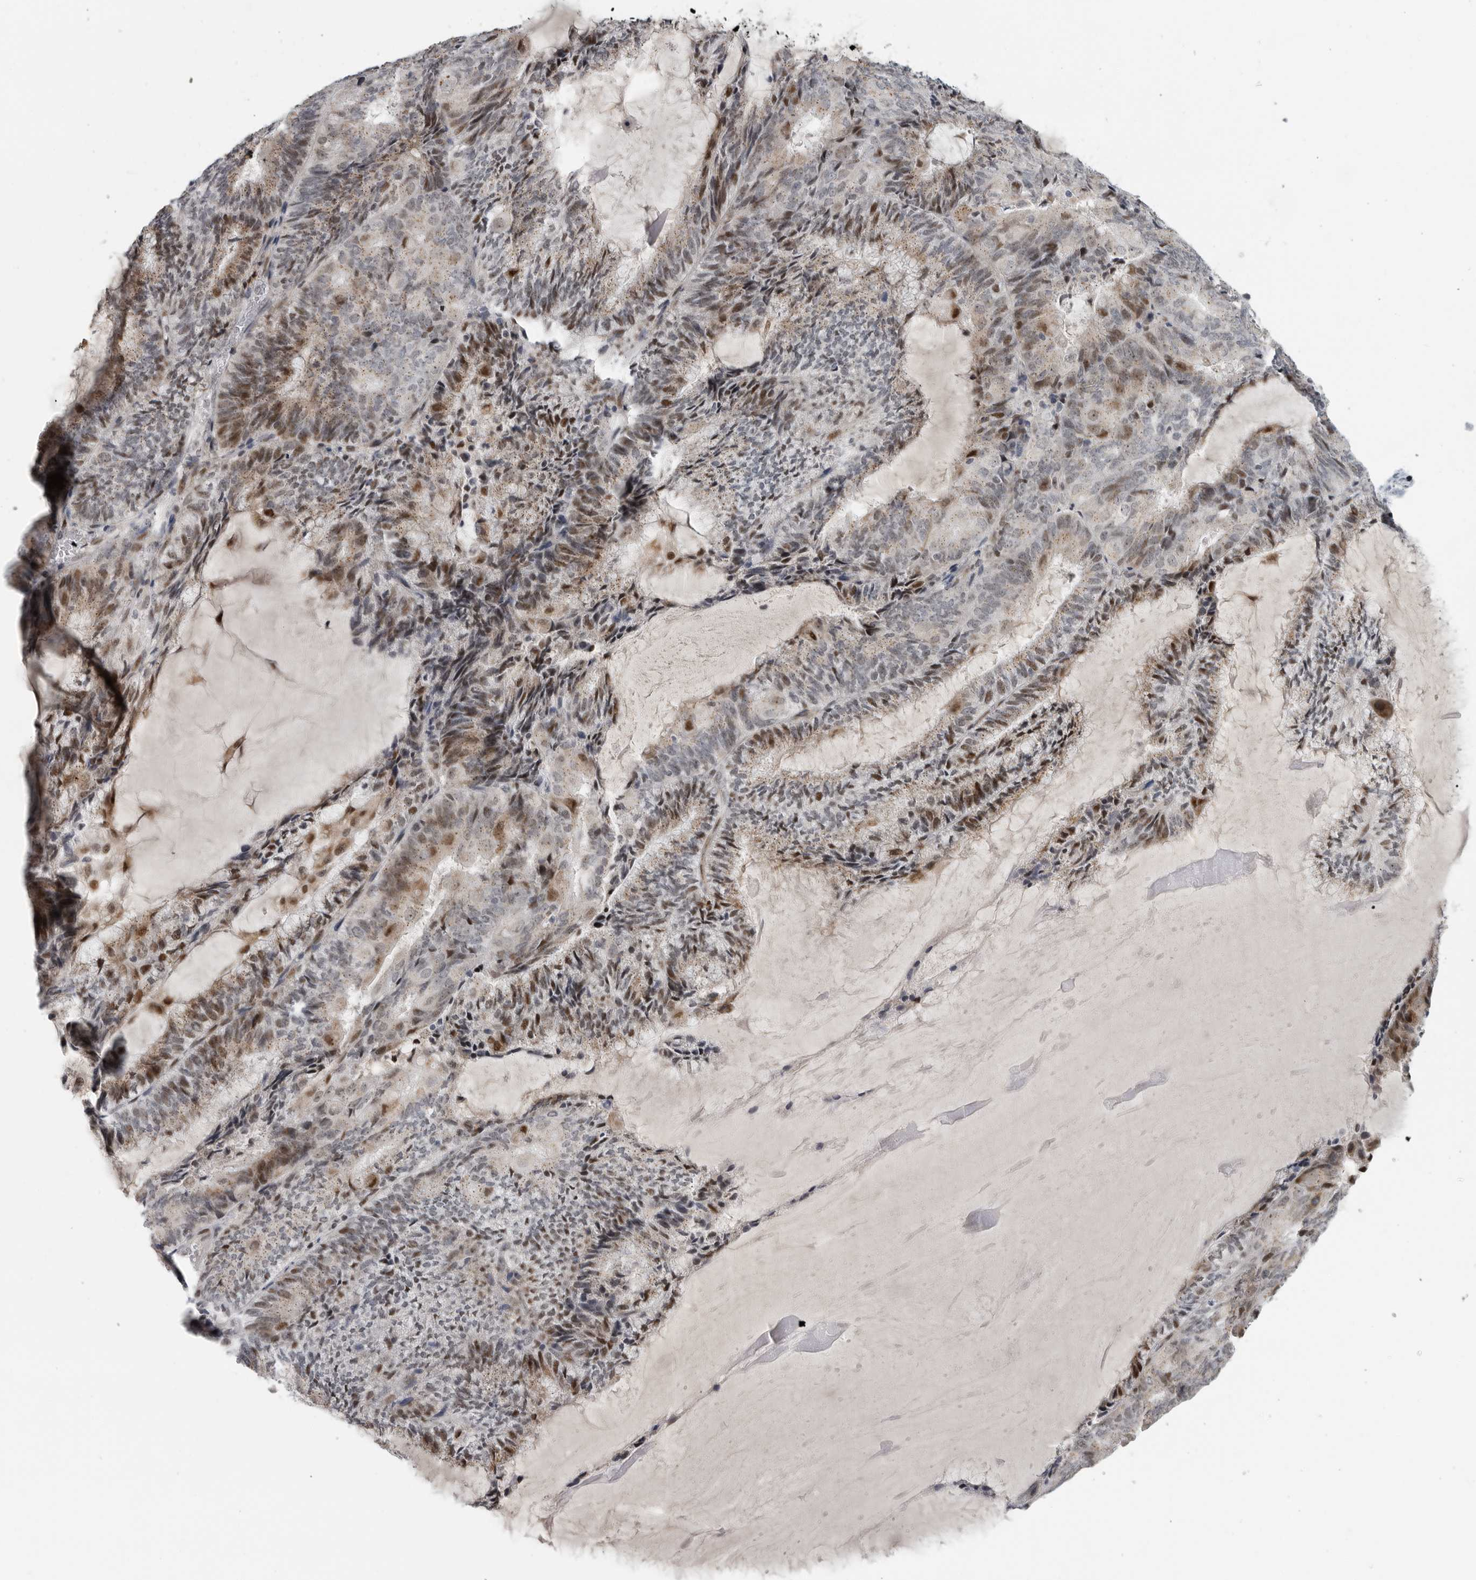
{"staining": {"intensity": "moderate", "quantity": "25%-75%", "location": "cytoplasmic/membranous,nuclear"}, "tissue": "endometrial cancer", "cell_type": "Tumor cells", "image_type": "cancer", "snomed": [{"axis": "morphology", "description": "Adenocarcinoma, NOS"}, {"axis": "topography", "description": "Endometrium"}], "caption": "Endometrial cancer (adenocarcinoma) stained with a brown dye displays moderate cytoplasmic/membranous and nuclear positive expression in approximately 25%-75% of tumor cells.", "gene": "PCMTD1", "patient": {"sex": "female", "age": 81}}